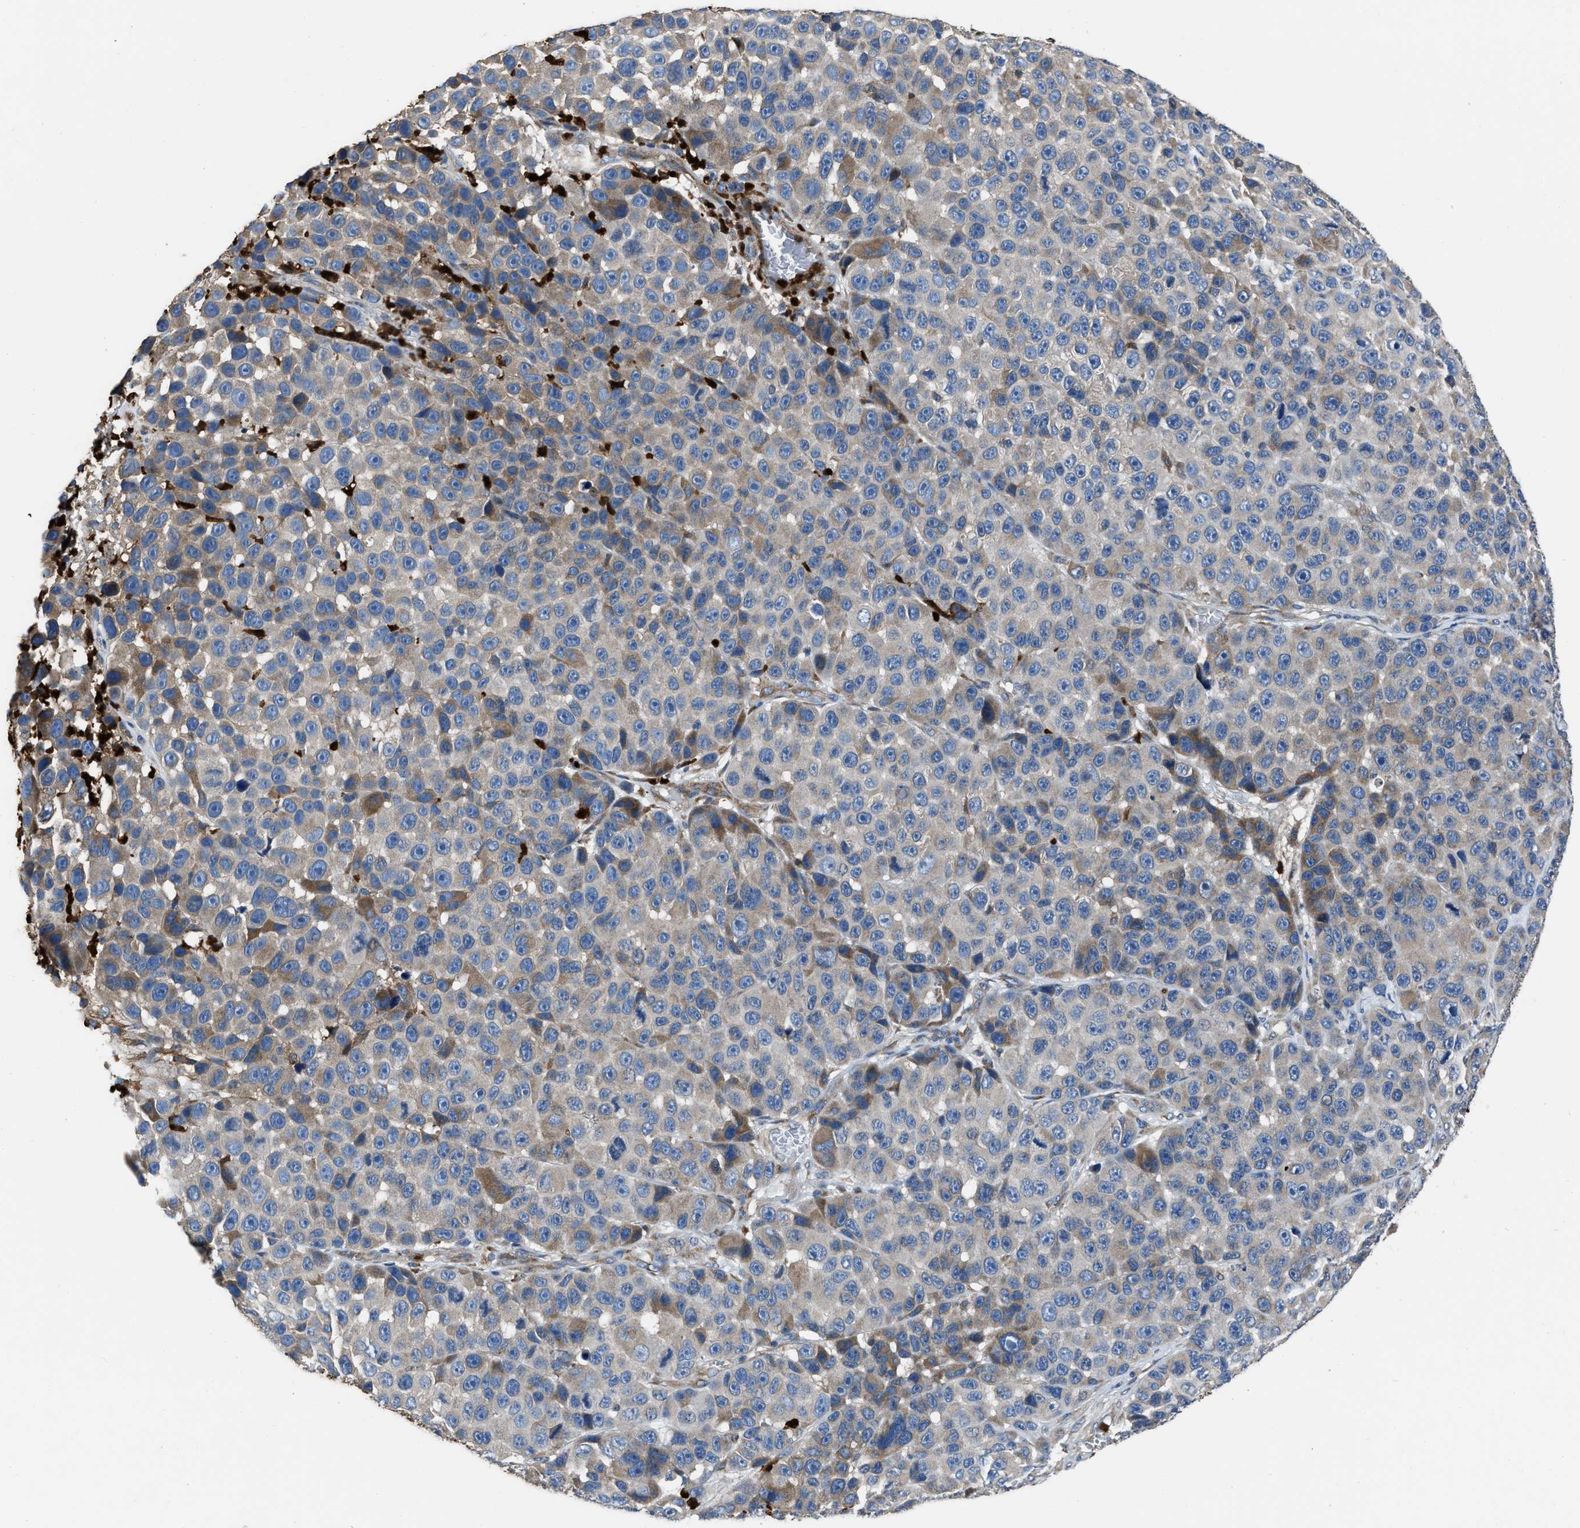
{"staining": {"intensity": "moderate", "quantity": "<25%", "location": "cytoplasmic/membranous"}, "tissue": "melanoma", "cell_type": "Tumor cells", "image_type": "cancer", "snomed": [{"axis": "morphology", "description": "Malignant melanoma, NOS"}, {"axis": "topography", "description": "Skin"}], "caption": "Immunohistochemistry photomicrograph of neoplastic tissue: malignant melanoma stained using immunohistochemistry exhibits low levels of moderate protein expression localized specifically in the cytoplasmic/membranous of tumor cells, appearing as a cytoplasmic/membranous brown color.", "gene": "ANGPT1", "patient": {"sex": "male", "age": 53}}